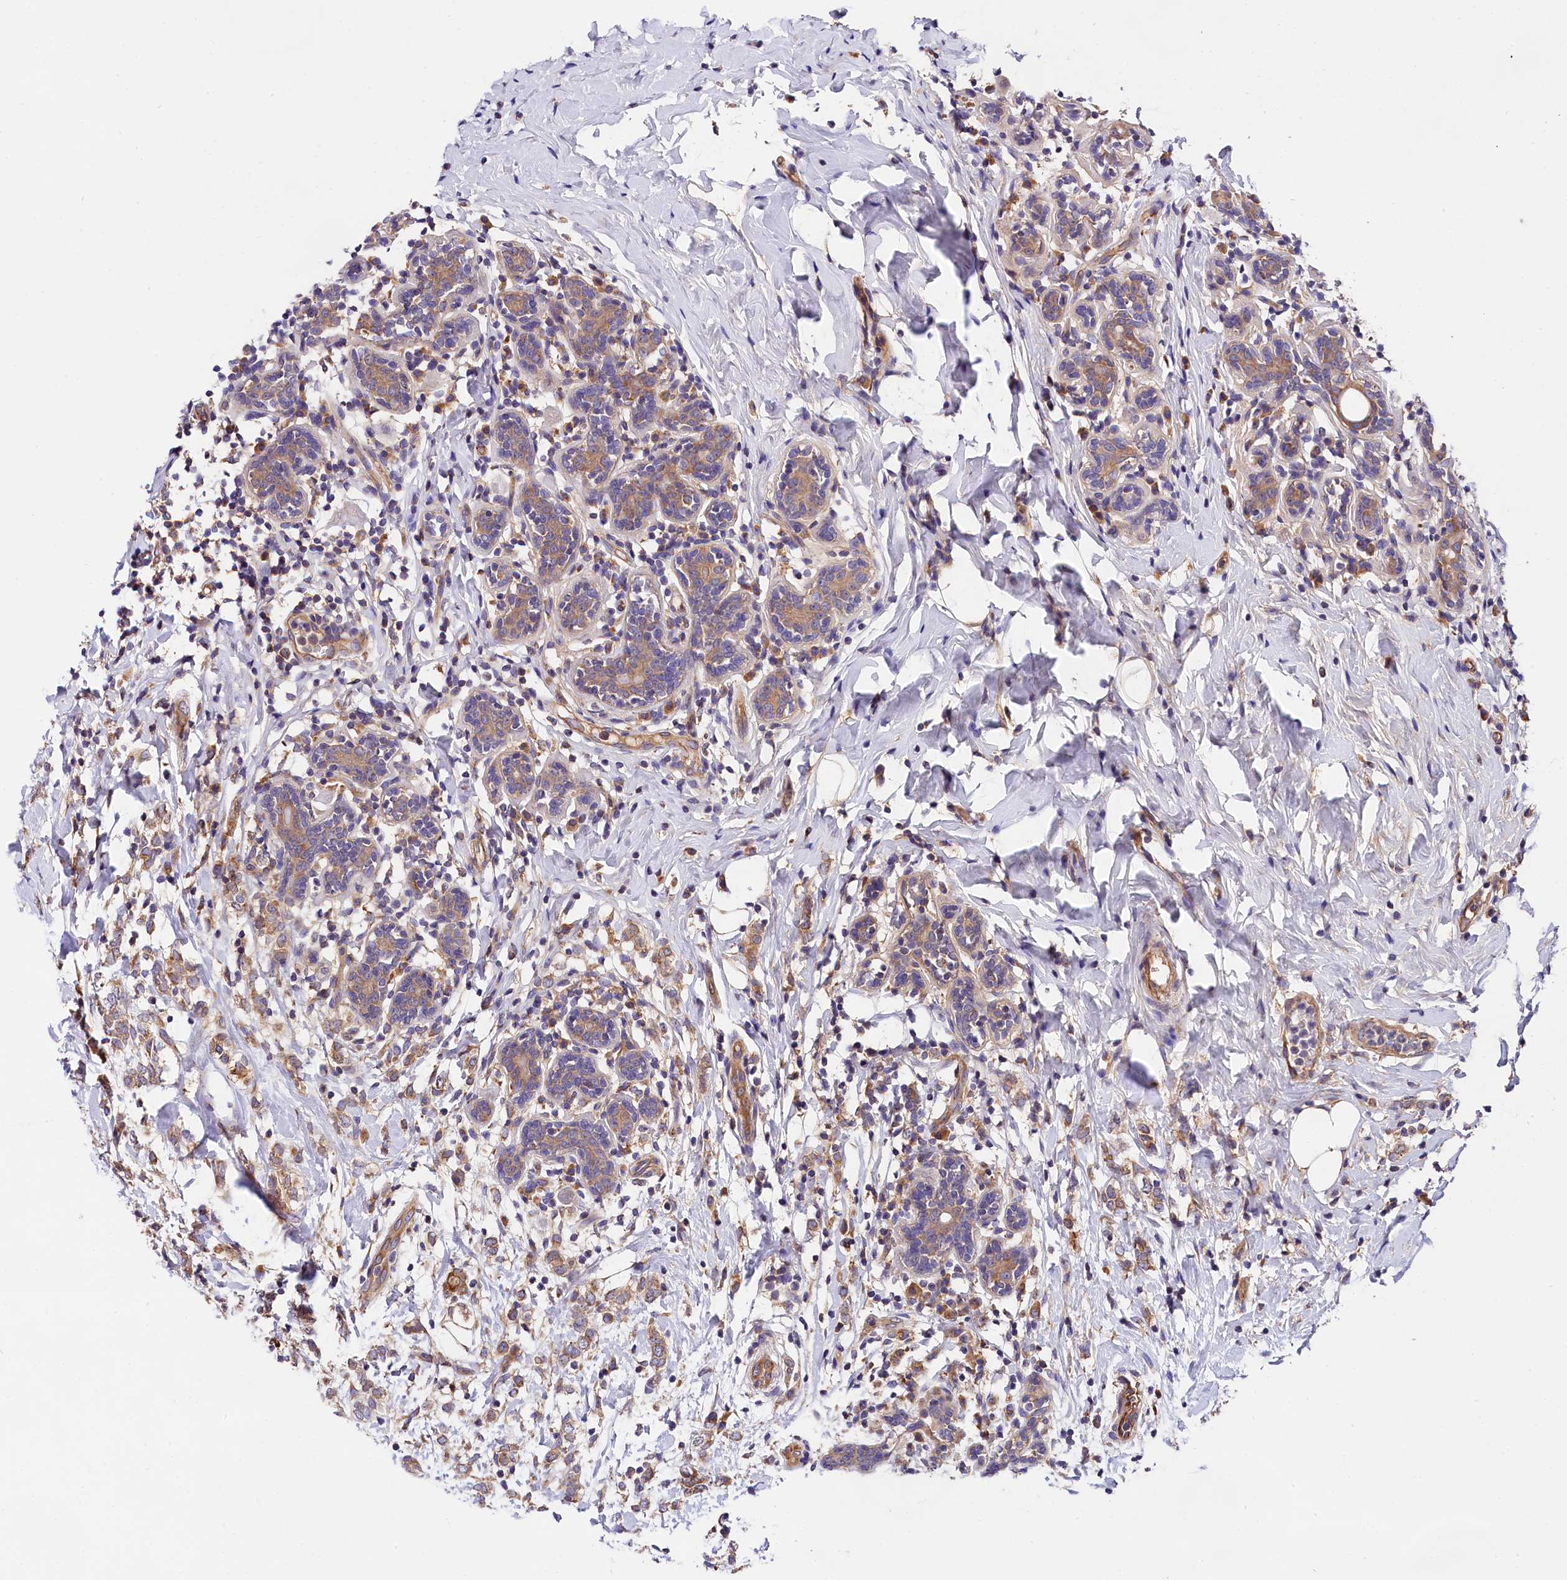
{"staining": {"intensity": "moderate", "quantity": ">75%", "location": "cytoplasmic/membranous"}, "tissue": "breast cancer", "cell_type": "Tumor cells", "image_type": "cancer", "snomed": [{"axis": "morphology", "description": "Normal tissue, NOS"}, {"axis": "morphology", "description": "Lobular carcinoma"}, {"axis": "topography", "description": "Breast"}], "caption": "Immunohistochemical staining of breast cancer shows medium levels of moderate cytoplasmic/membranous protein staining in approximately >75% of tumor cells.", "gene": "SPG11", "patient": {"sex": "female", "age": 47}}